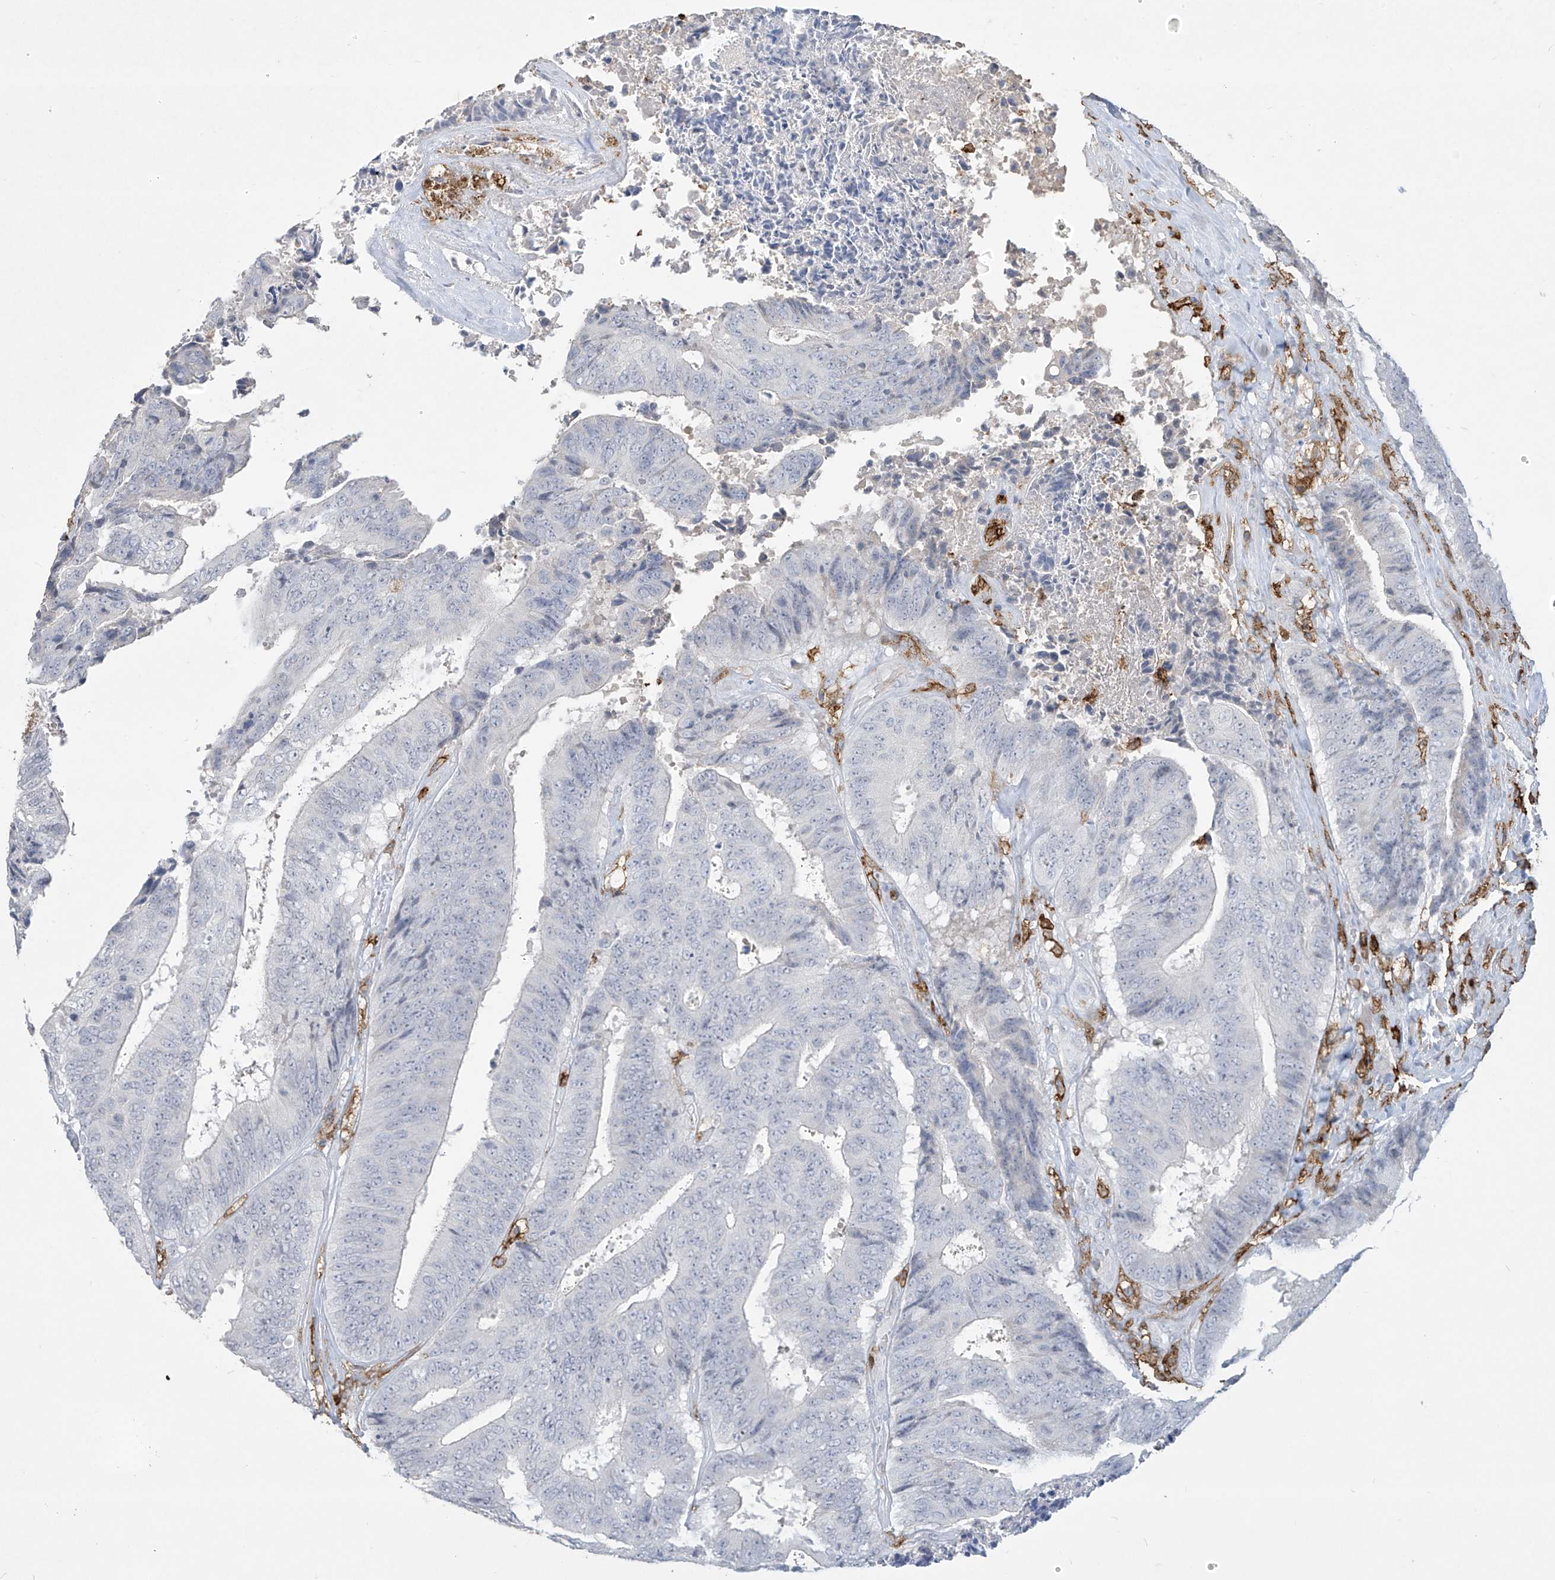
{"staining": {"intensity": "negative", "quantity": "none", "location": "none"}, "tissue": "colorectal cancer", "cell_type": "Tumor cells", "image_type": "cancer", "snomed": [{"axis": "morphology", "description": "Adenocarcinoma, NOS"}, {"axis": "topography", "description": "Rectum"}], "caption": "Tumor cells show no significant protein expression in colorectal cancer (adenocarcinoma).", "gene": "FCGR3A", "patient": {"sex": "male", "age": 72}}